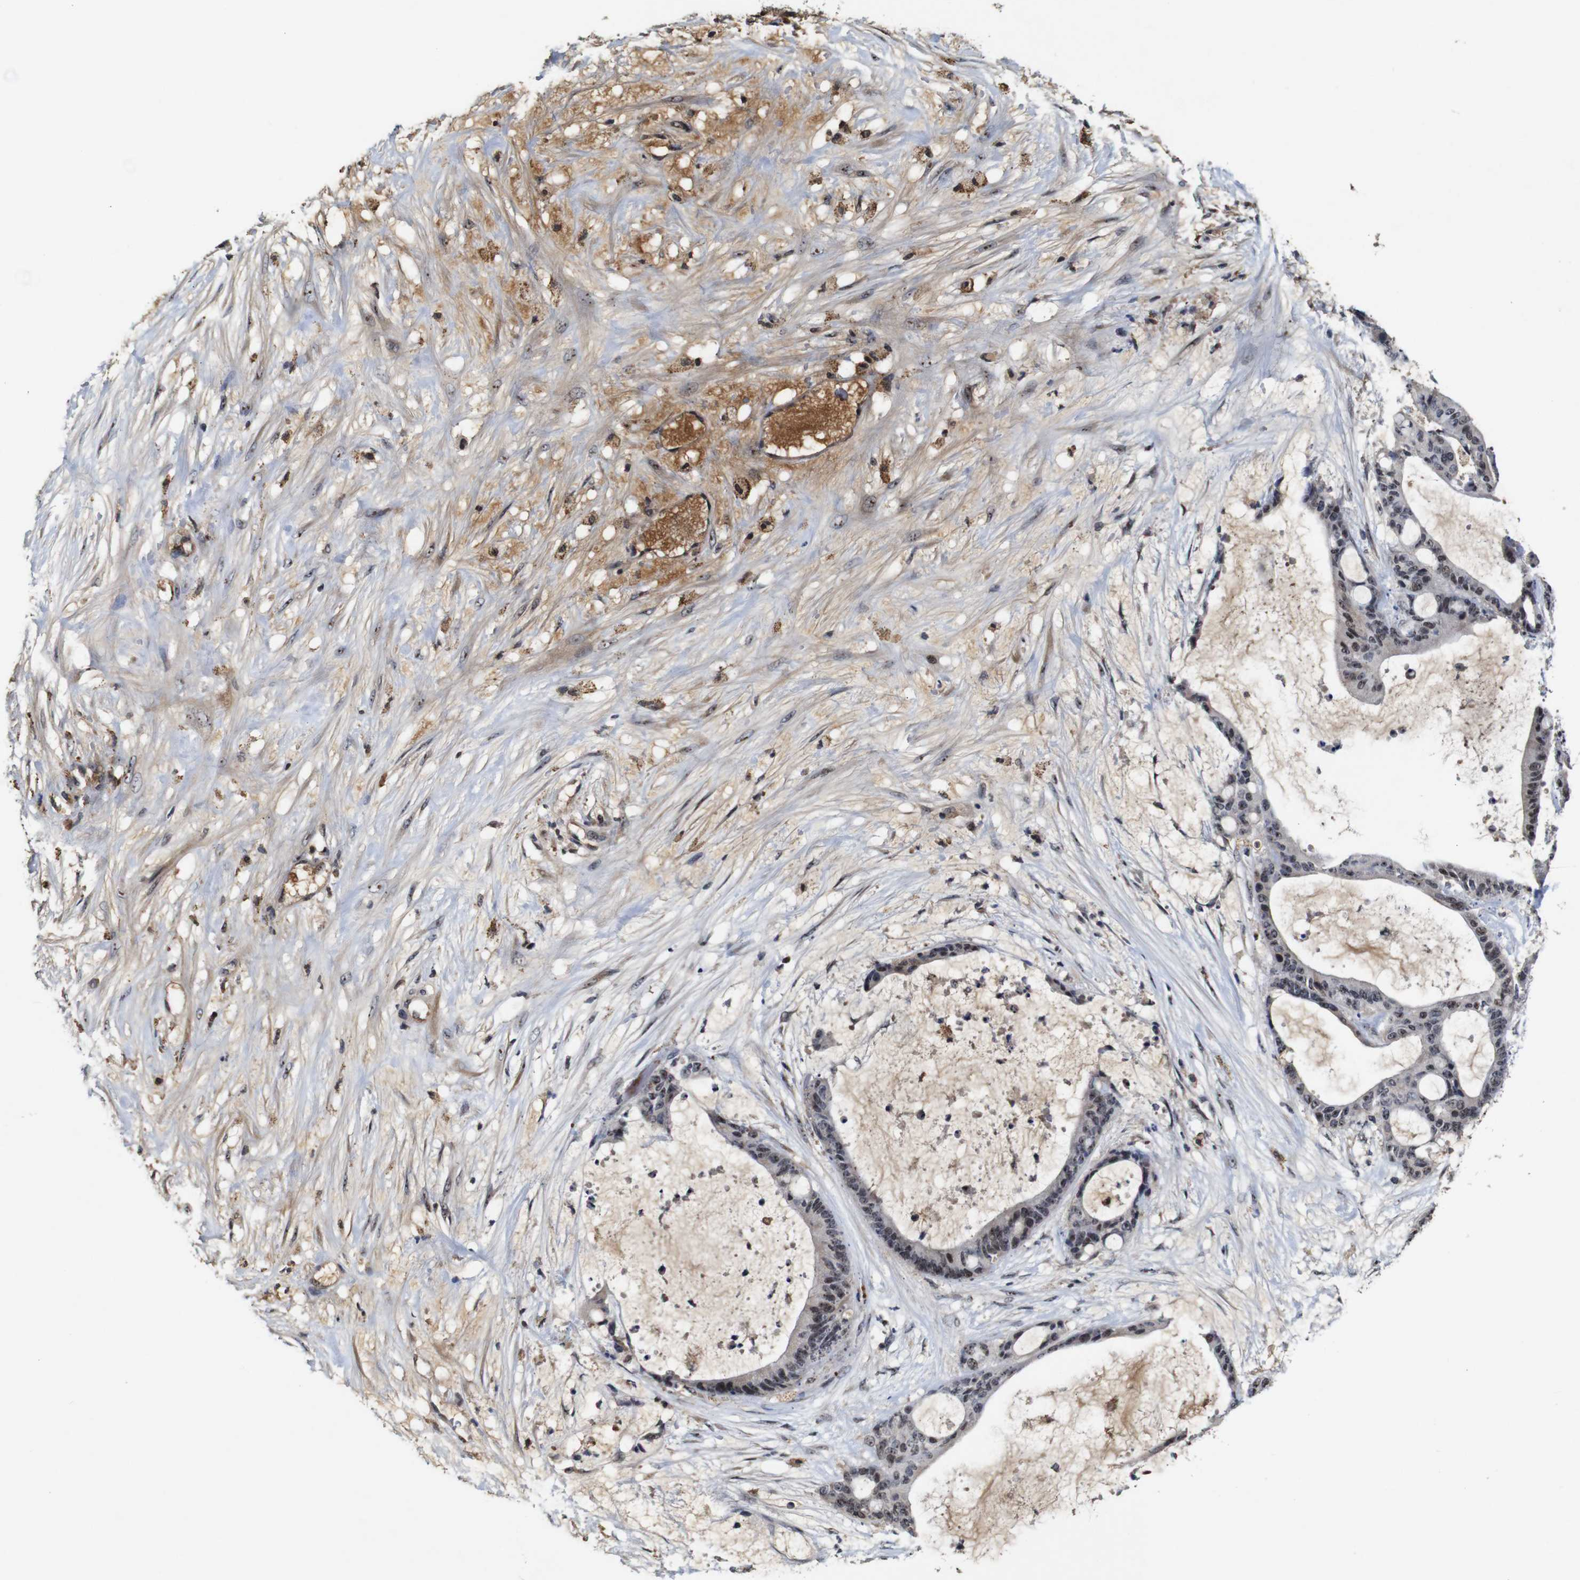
{"staining": {"intensity": "negative", "quantity": "none", "location": "none"}, "tissue": "liver cancer", "cell_type": "Tumor cells", "image_type": "cancer", "snomed": [{"axis": "morphology", "description": "Cholangiocarcinoma"}, {"axis": "topography", "description": "Liver"}], "caption": "This is an immunohistochemistry photomicrograph of human liver cancer (cholangiocarcinoma). There is no expression in tumor cells.", "gene": "MYC", "patient": {"sex": "female", "age": 73}}